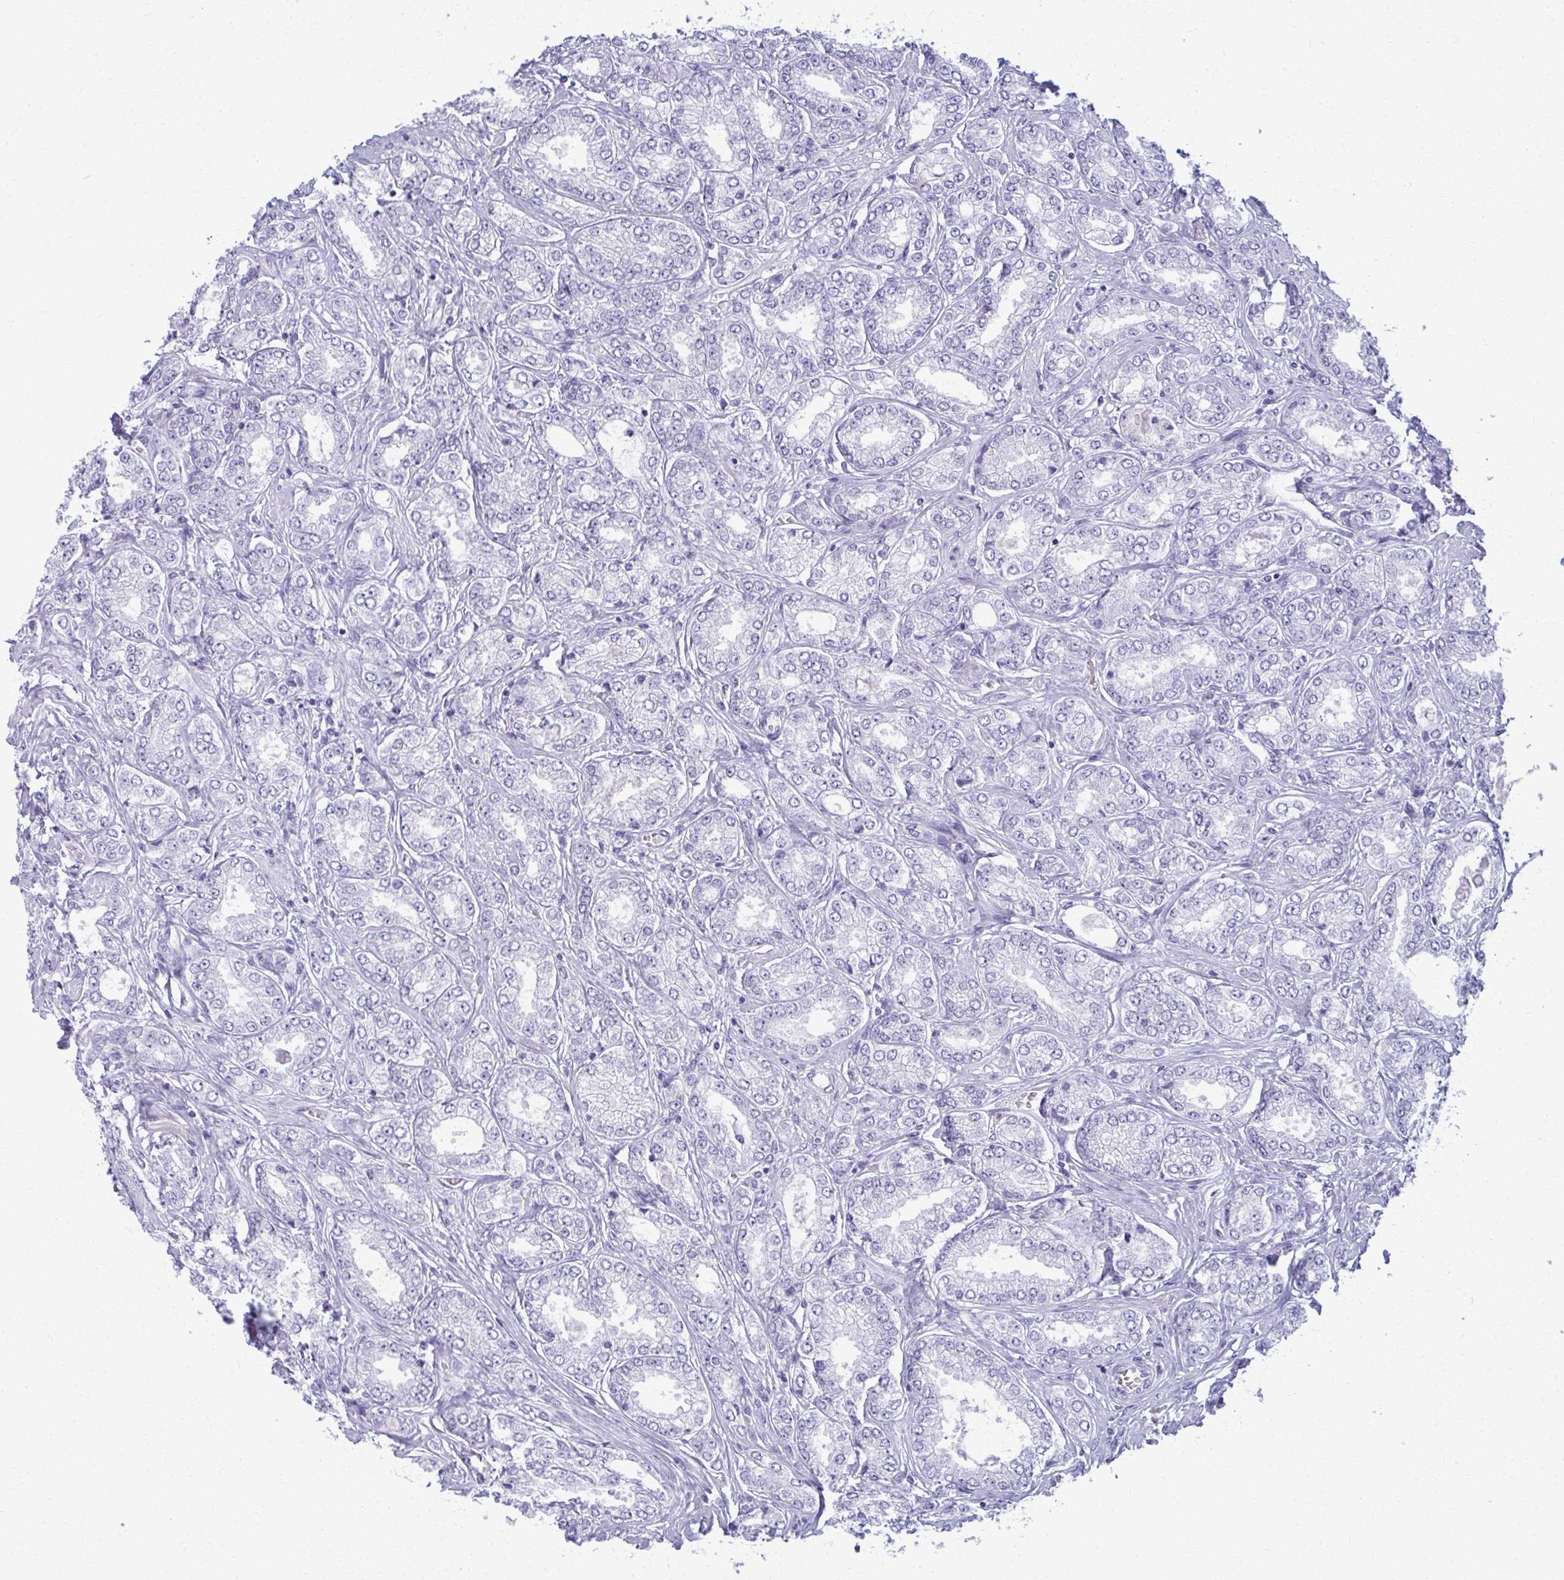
{"staining": {"intensity": "negative", "quantity": "none", "location": "none"}, "tissue": "prostate cancer", "cell_type": "Tumor cells", "image_type": "cancer", "snomed": [{"axis": "morphology", "description": "Adenocarcinoma, High grade"}, {"axis": "topography", "description": "Prostate"}], "caption": "The photomicrograph displays no significant staining in tumor cells of prostate cancer (adenocarcinoma (high-grade)).", "gene": "ACSM2B", "patient": {"sex": "male", "age": 68}}